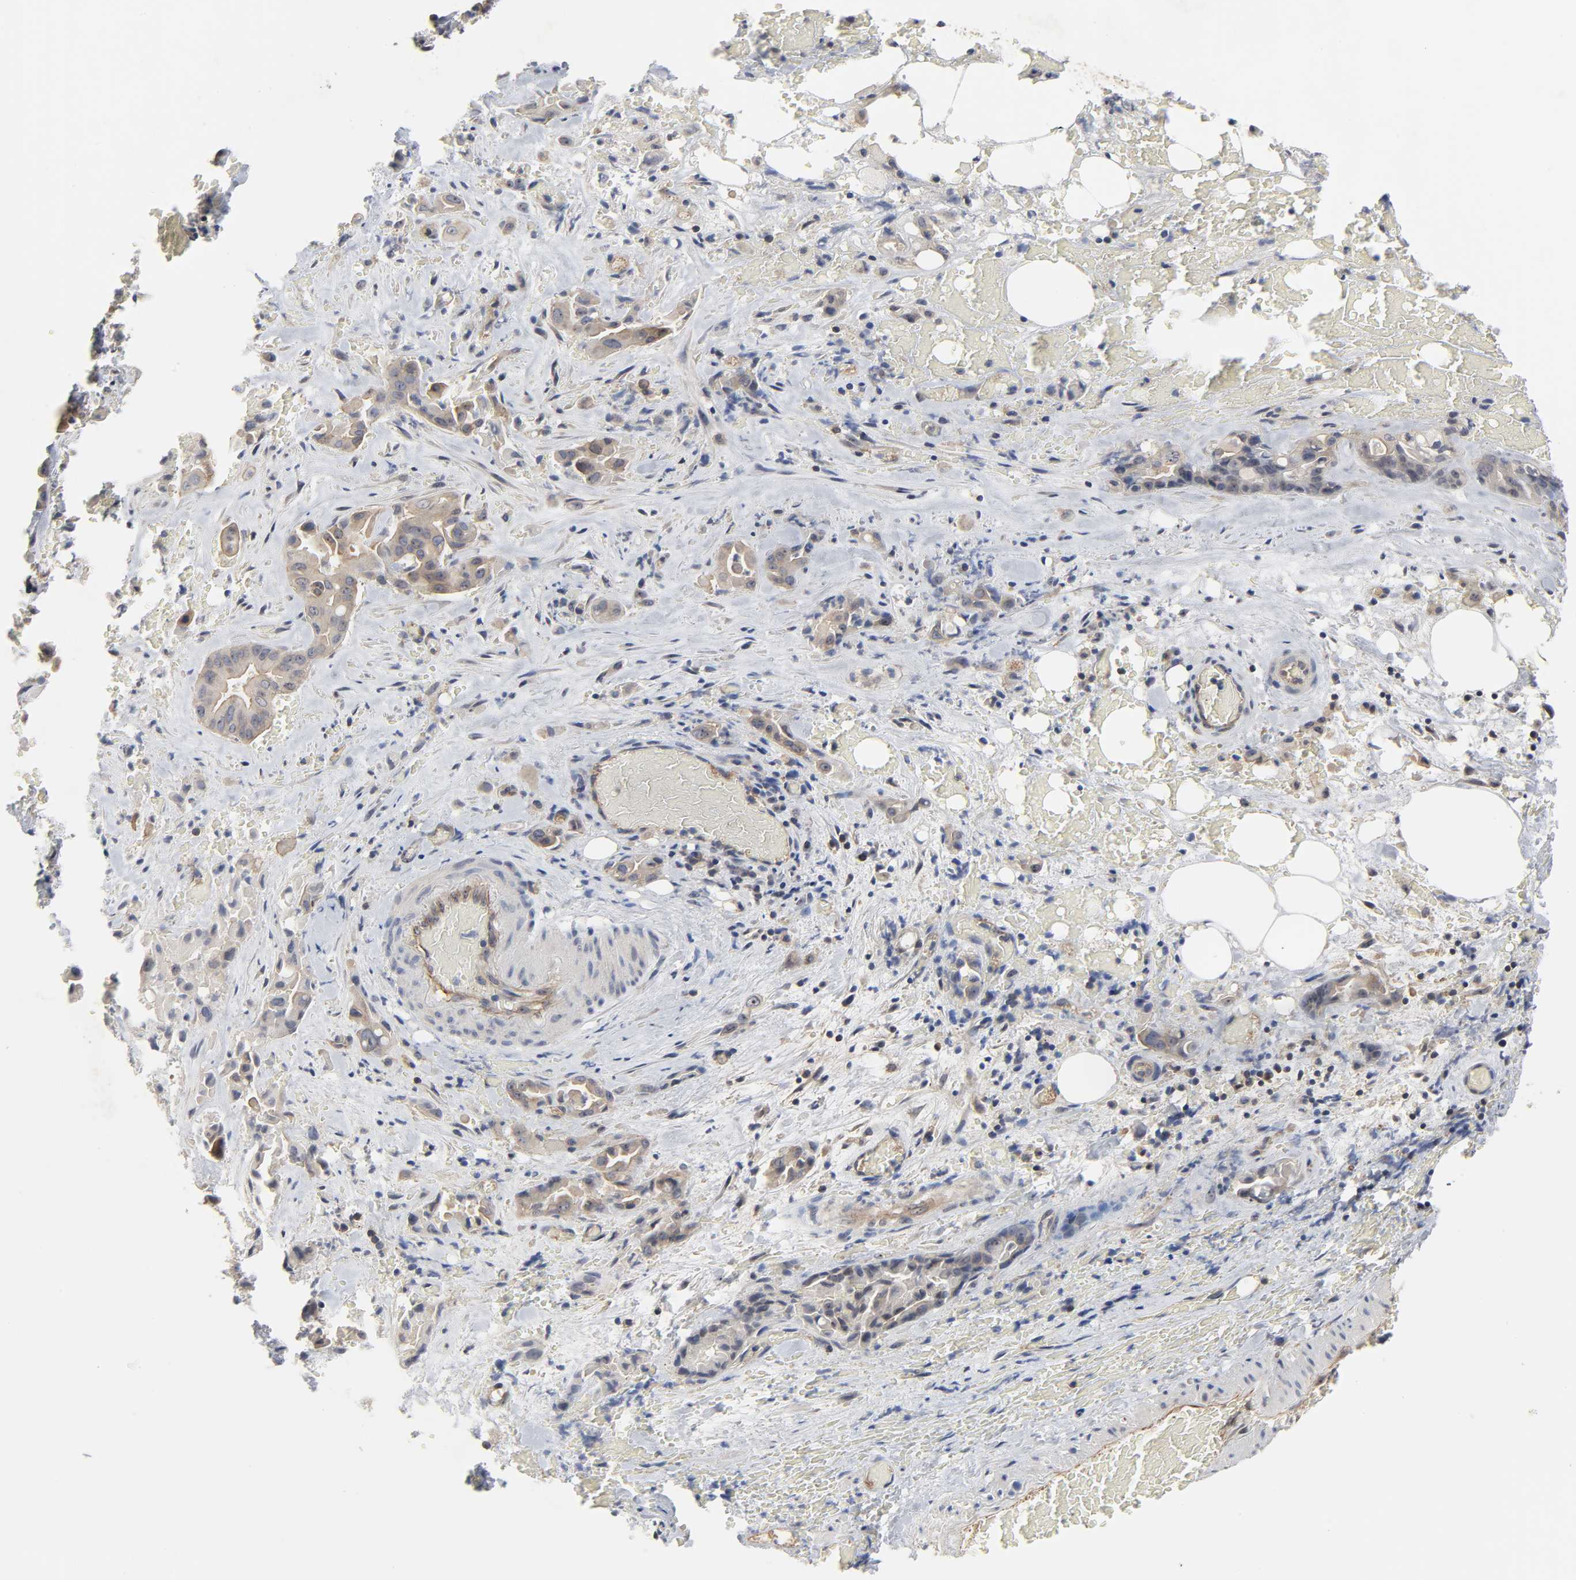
{"staining": {"intensity": "weak", "quantity": ">75%", "location": "cytoplasmic/membranous"}, "tissue": "liver cancer", "cell_type": "Tumor cells", "image_type": "cancer", "snomed": [{"axis": "morphology", "description": "Cholangiocarcinoma"}, {"axis": "topography", "description": "Liver"}], "caption": "Immunohistochemistry (IHC) histopathology image of neoplastic tissue: liver cholangiocarcinoma stained using IHC reveals low levels of weak protein expression localized specifically in the cytoplasmic/membranous of tumor cells, appearing as a cytoplasmic/membranous brown color.", "gene": "DDX10", "patient": {"sex": "female", "age": 68}}